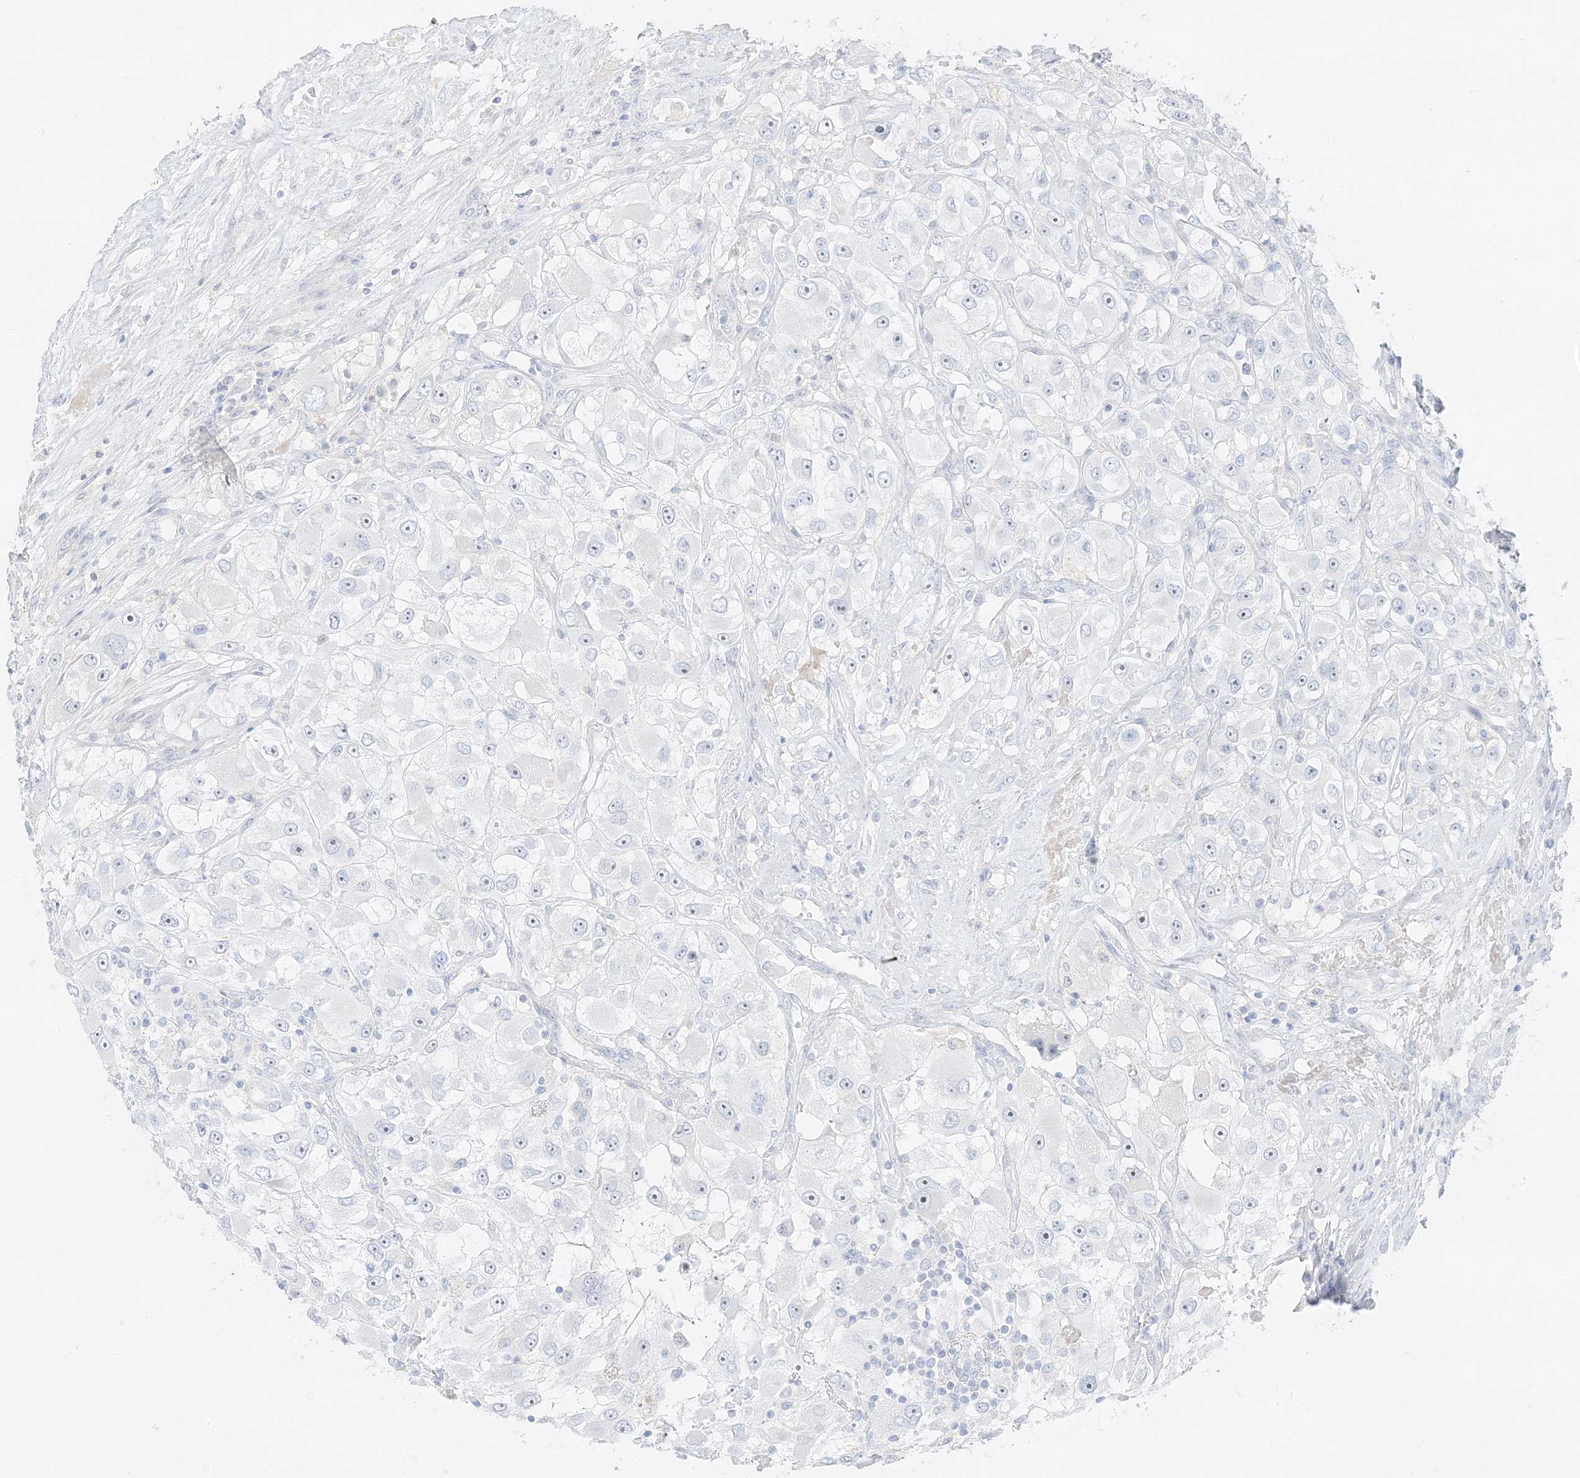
{"staining": {"intensity": "negative", "quantity": "none", "location": "none"}, "tissue": "renal cancer", "cell_type": "Tumor cells", "image_type": "cancer", "snomed": [{"axis": "morphology", "description": "Adenocarcinoma, NOS"}, {"axis": "topography", "description": "Kidney"}], "caption": "The photomicrograph exhibits no significant staining in tumor cells of adenocarcinoma (renal).", "gene": "ZBTB41", "patient": {"sex": "female", "age": 52}}